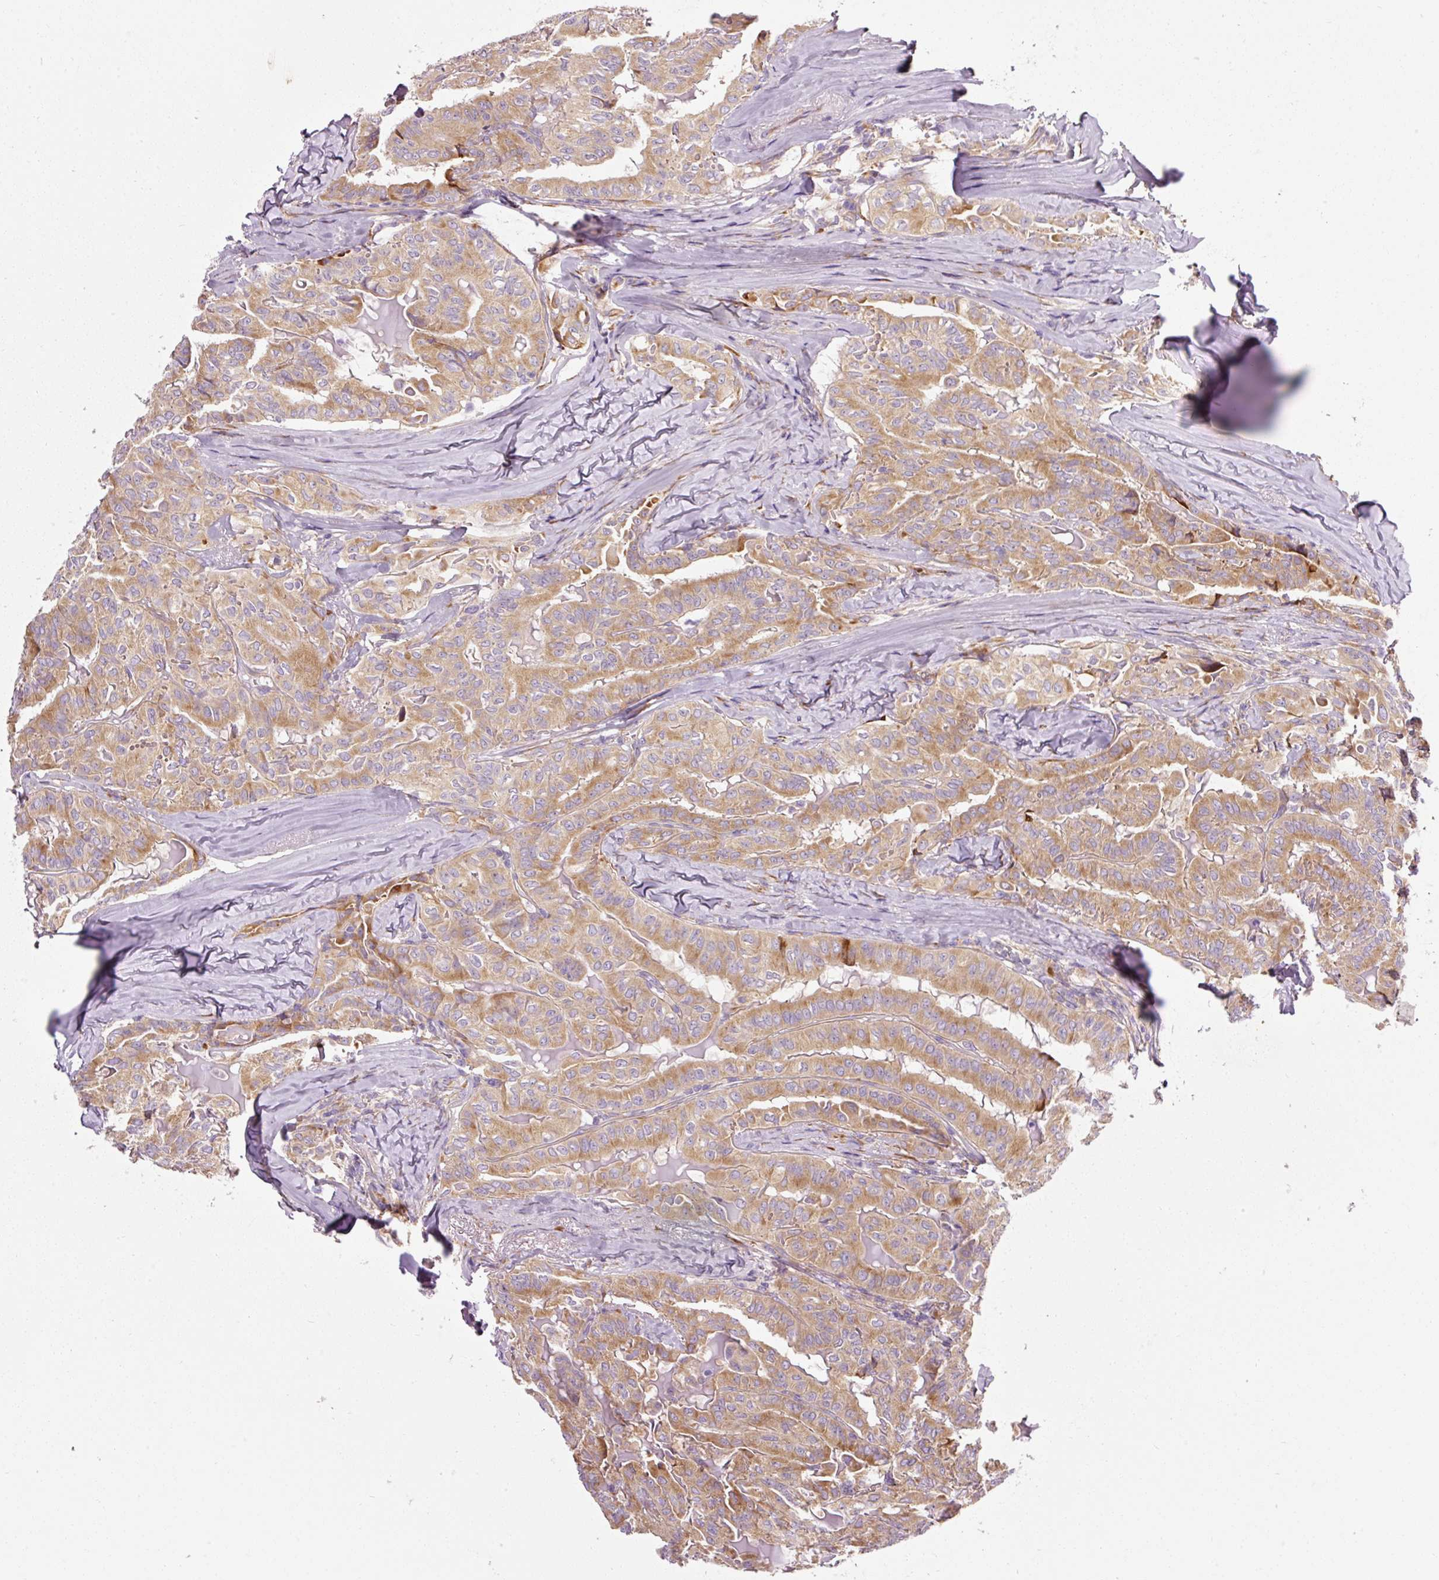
{"staining": {"intensity": "moderate", "quantity": ">75%", "location": "cytoplasmic/membranous"}, "tissue": "thyroid cancer", "cell_type": "Tumor cells", "image_type": "cancer", "snomed": [{"axis": "morphology", "description": "Papillary adenocarcinoma, NOS"}, {"axis": "topography", "description": "Thyroid gland"}], "caption": "Thyroid cancer (papillary adenocarcinoma) stained with a brown dye reveals moderate cytoplasmic/membranous positive expression in about >75% of tumor cells.", "gene": "RPL10A", "patient": {"sex": "female", "age": 68}}